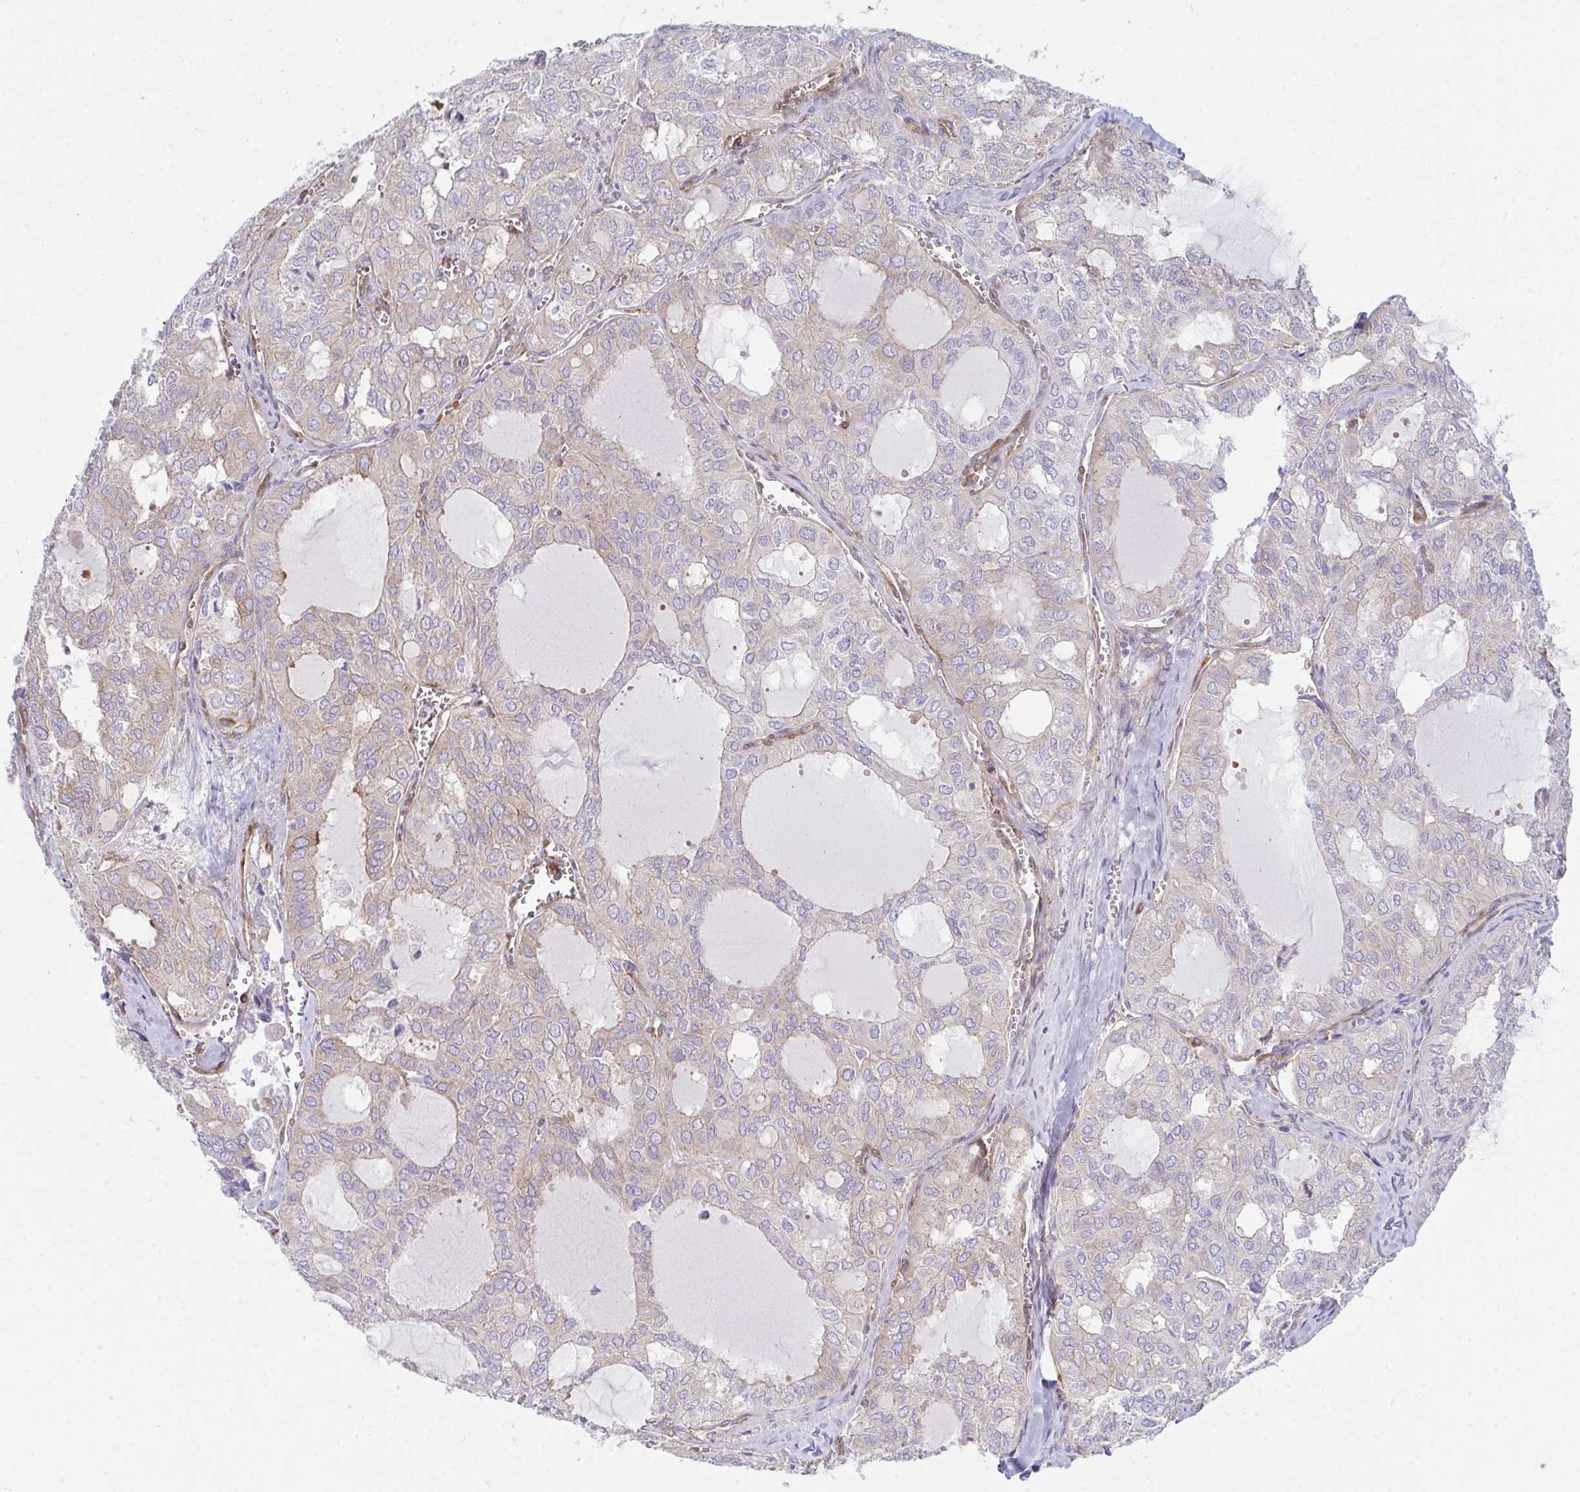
{"staining": {"intensity": "weak", "quantity": "<25%", "location": "cytoplasmic/membranous"}, "tissue": "thyroid cancer", "cell_type": "Tumor cells", "image_type": "cancer", "snomed": [{"axis": "morphology", "description": "Follicular adenoma carcinoma, NOS"}, {"axis": "topography", "description": "Thyroid gland"}], "caption": "Immunohistochemical staining of human thyroid cancer shows no significant positivity in tumor cells.", "gene": "GAB1", "patient": {"sex": "male", "age": 75}}